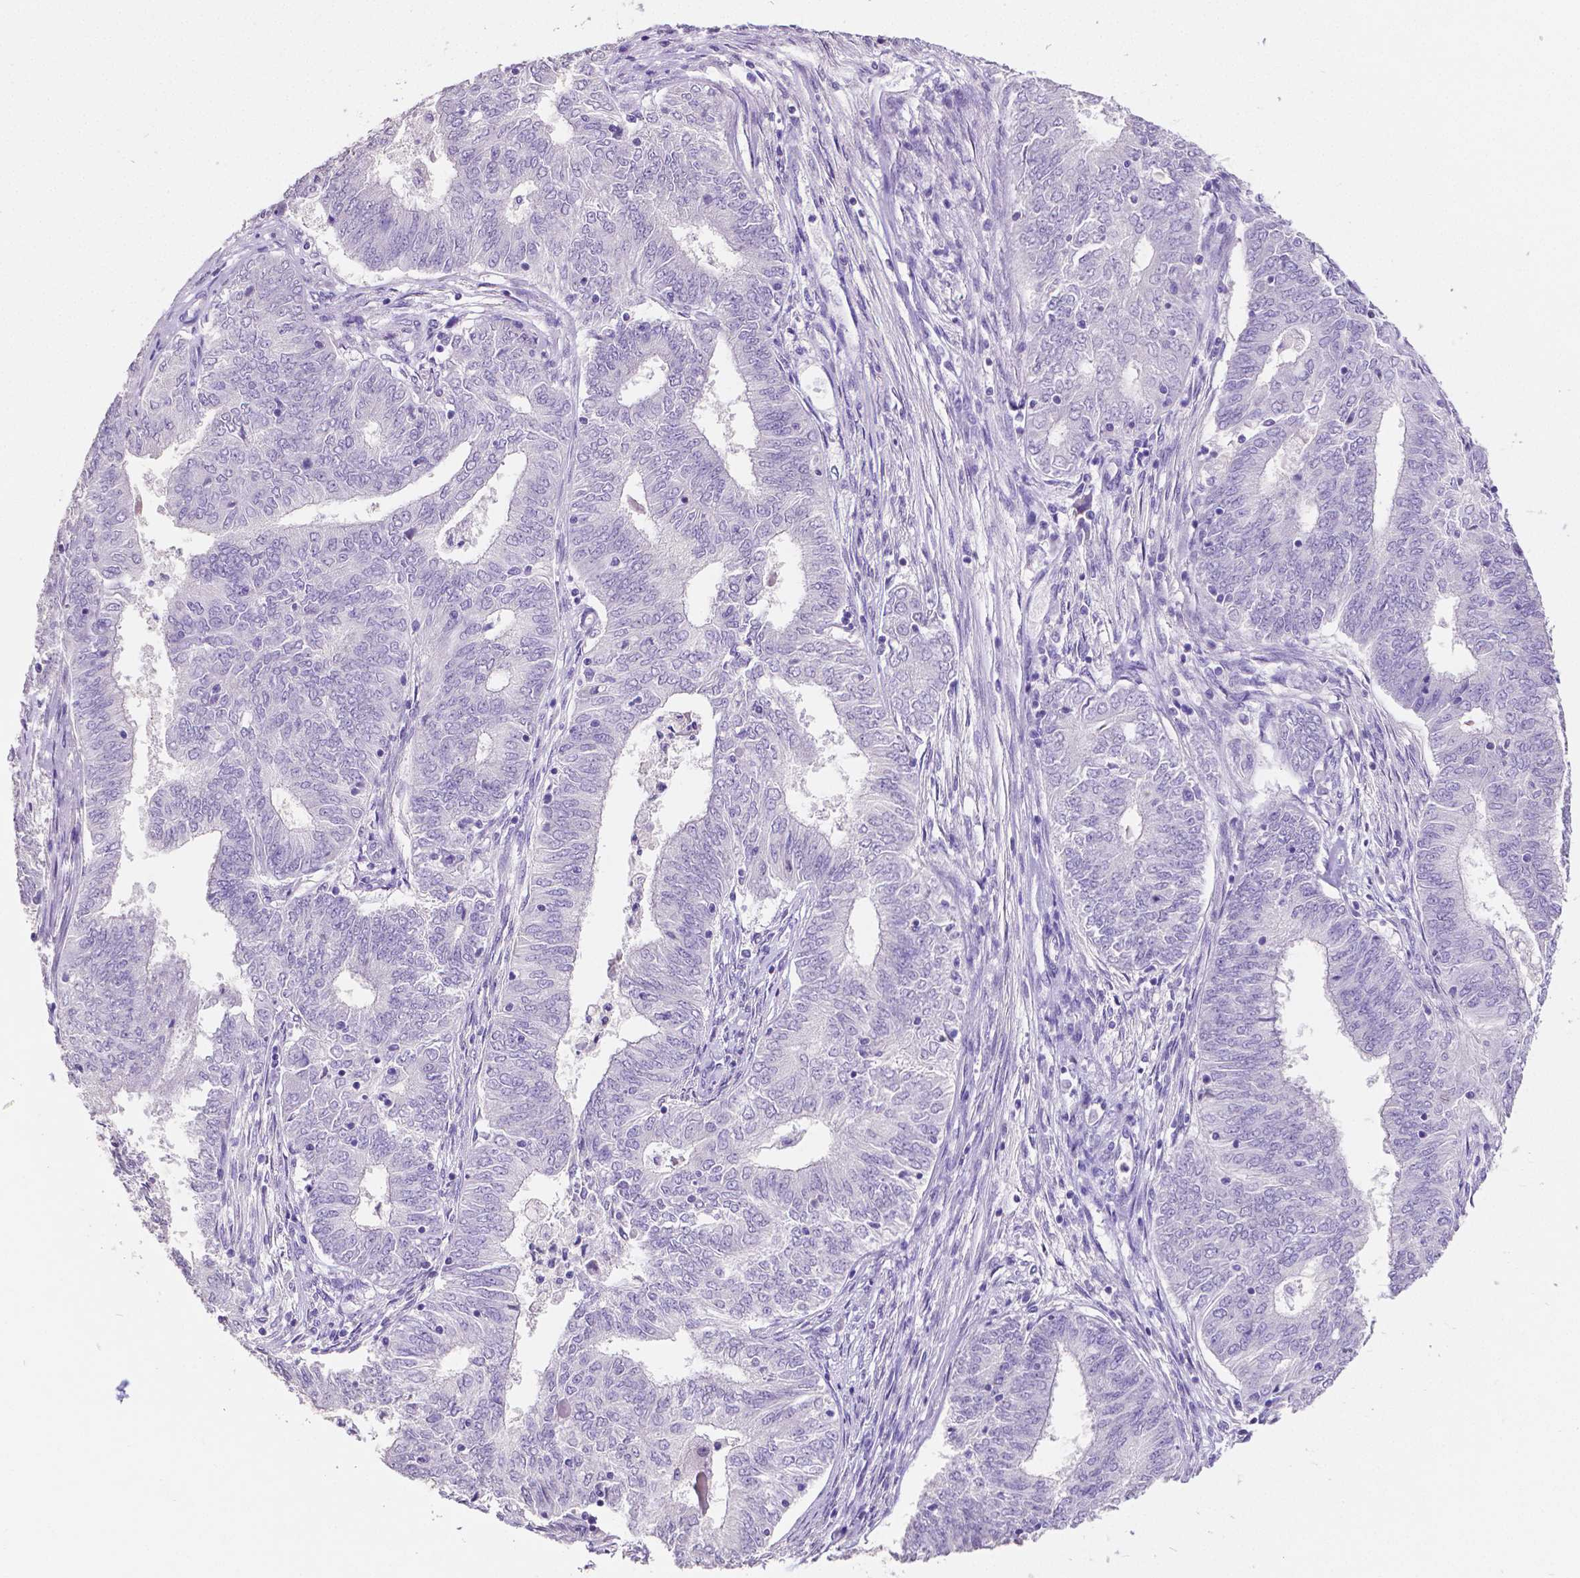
{"staining": {"intensity": "negative", "quantity": "none", "location": "none"}, "tissue": "endometrial cancer", "cell_type": "Tumor cells", "image_type": "cancer", "snomed": [{"axis": "morphology", "description": "Adenocarcinoma, NOS"}, {"axis": "topography", "description": "Endometrium"}], "caption": "The micrograph exhibits no significant positivity in tumor cells of endometrial cancer.", "gene": "SATB2", "patient": {"sex": "female", "age": 62}}